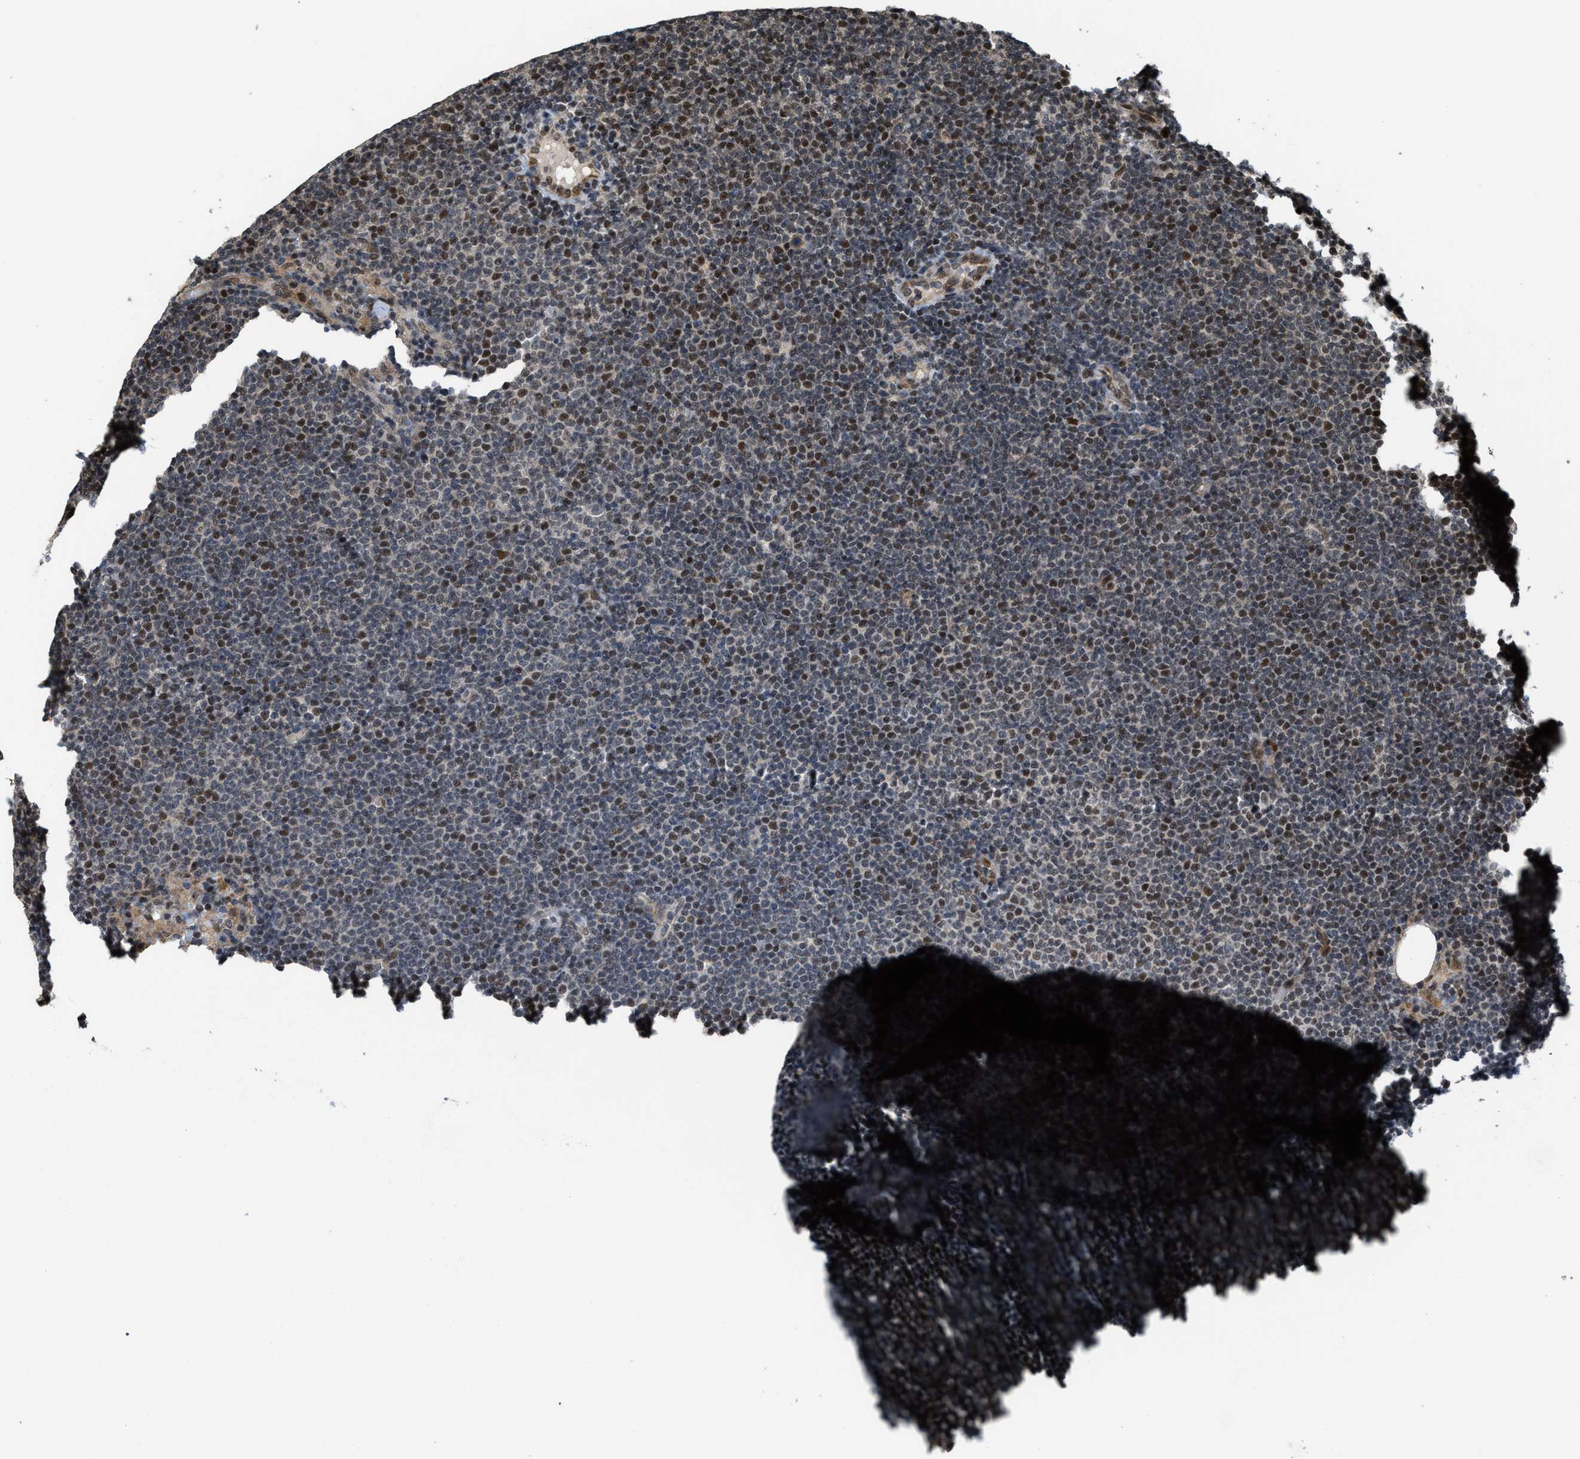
{"staining": {"intensity": "moderate", "quantity": "25%-75%", "location": "nuclear"}, "tissue": "lymphoma", "cell_type": "Tumor cells", "image_type": "cancer", "snomed": [{"axis": "morphology", "description": "Malignant lymphoma, non-Hodgkin's type, Low grade"}, {"axis": "topography", "description": "Lymph node"}], "caption": "The immunohistochemical stain shows moderate nuclear expression in tumor cells of low-grade malignant lymphoma, non-Hodgkin's type tissue.", "gene": "SERTAD2", "patient": {"sex": "female", "age": 53}}